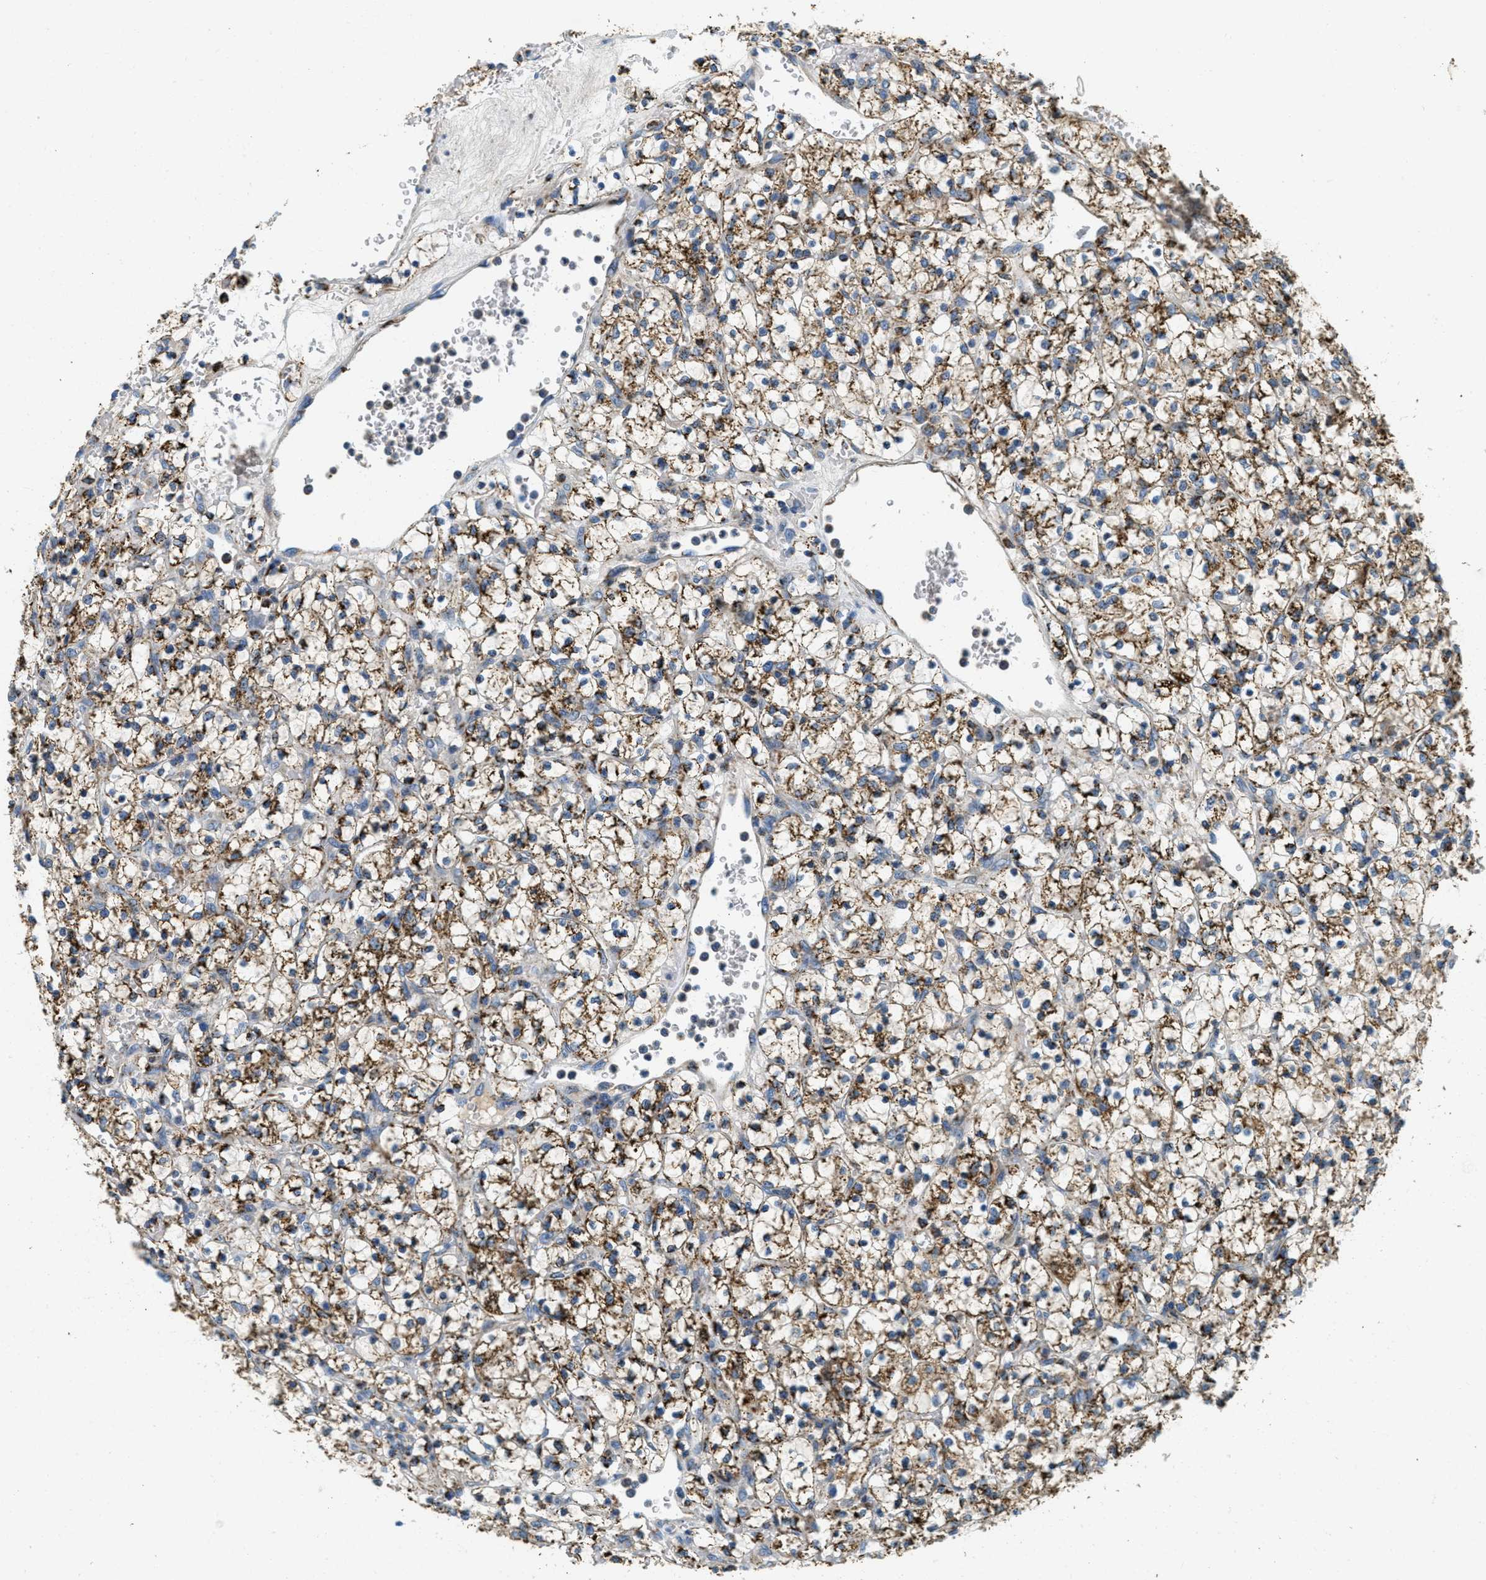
{"staining": {"intensity": "moderate", "quantity": ">75%", "location": "cytoplasmic/membranous"}, "tissue": "renal cancer", "cell_type": "Tumor cells", "image_type": "cancer", "snomed": [{"axis": "morphology", "description": "Adenocarcinoma, NOS"}, {"axis": "topography", "description": "Kidney"}], "caption": "Tumor cells show medium levels of moderate cytoplasmic/membranous positivity in about >75% of cells in human renal adenocarcinoma. (IHC, brightfield microscopy, high magnification).", "gene": "HLCS", "patient": {"sex": "female", "age": 69}}